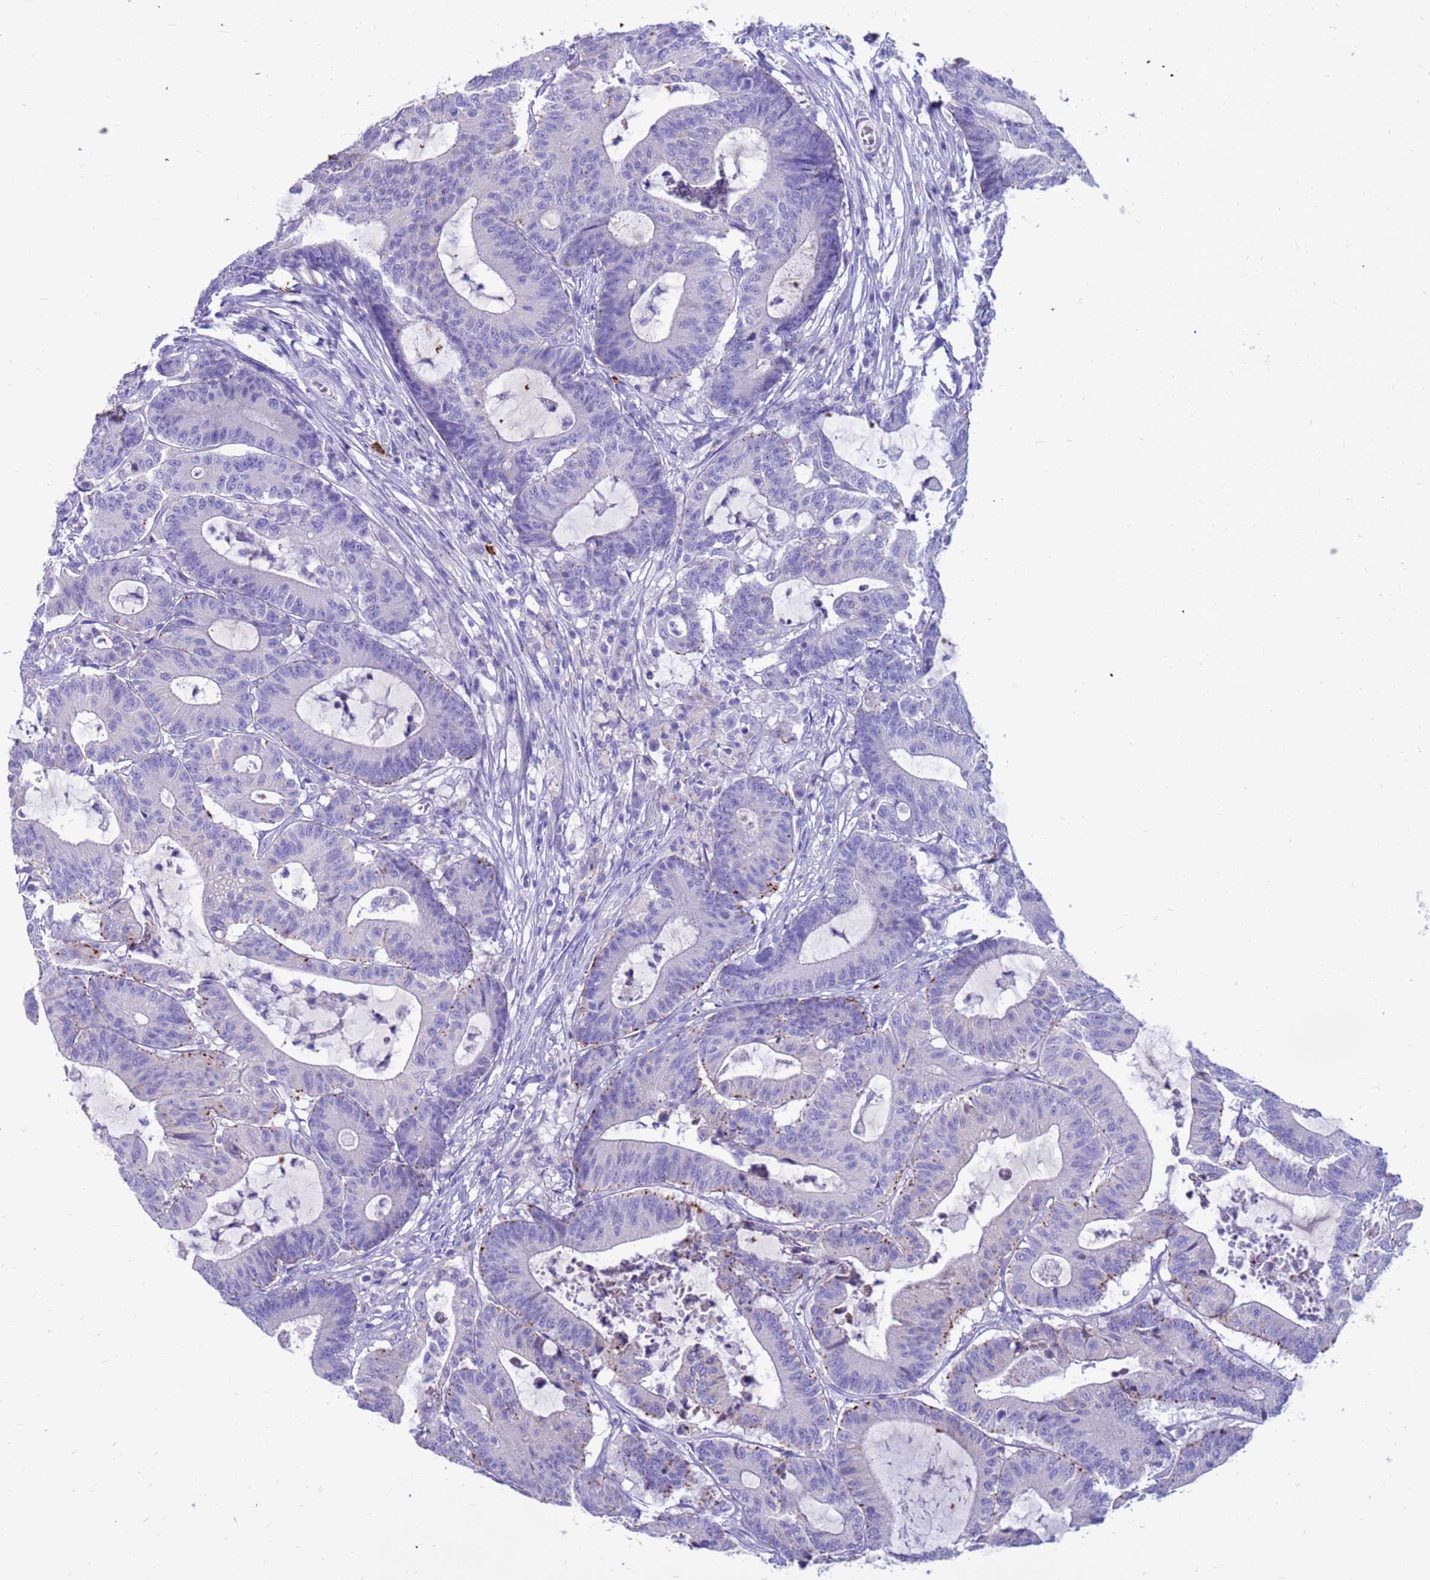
{"staining": {"intensity": "moderate", "quantity": "<25%", "location": "cytoplasmic/membranous"}, "tissue": "colorectal cancer", "cell_type": "Tumor cells", "image_type": "cancer", "snomed": [{"axis": "morphology", "description": "Adenocarcinoma, NOS"}, {"axis": "topography", "description": "Colon"}], "caption": "Immunohistochemistry photomicrograph of neoplastic tissue: human colorectal cancer (adenocarcinoma) stained using immunohistochemistry shows low levels of moderate protein expression localized specifically in the cytoplasmic/membranous of tumor cells, appearing as a cytoplasmic/membranous brown color.", "gene": "PDE10A", "patient": {"sex": "female", "age": 84}}